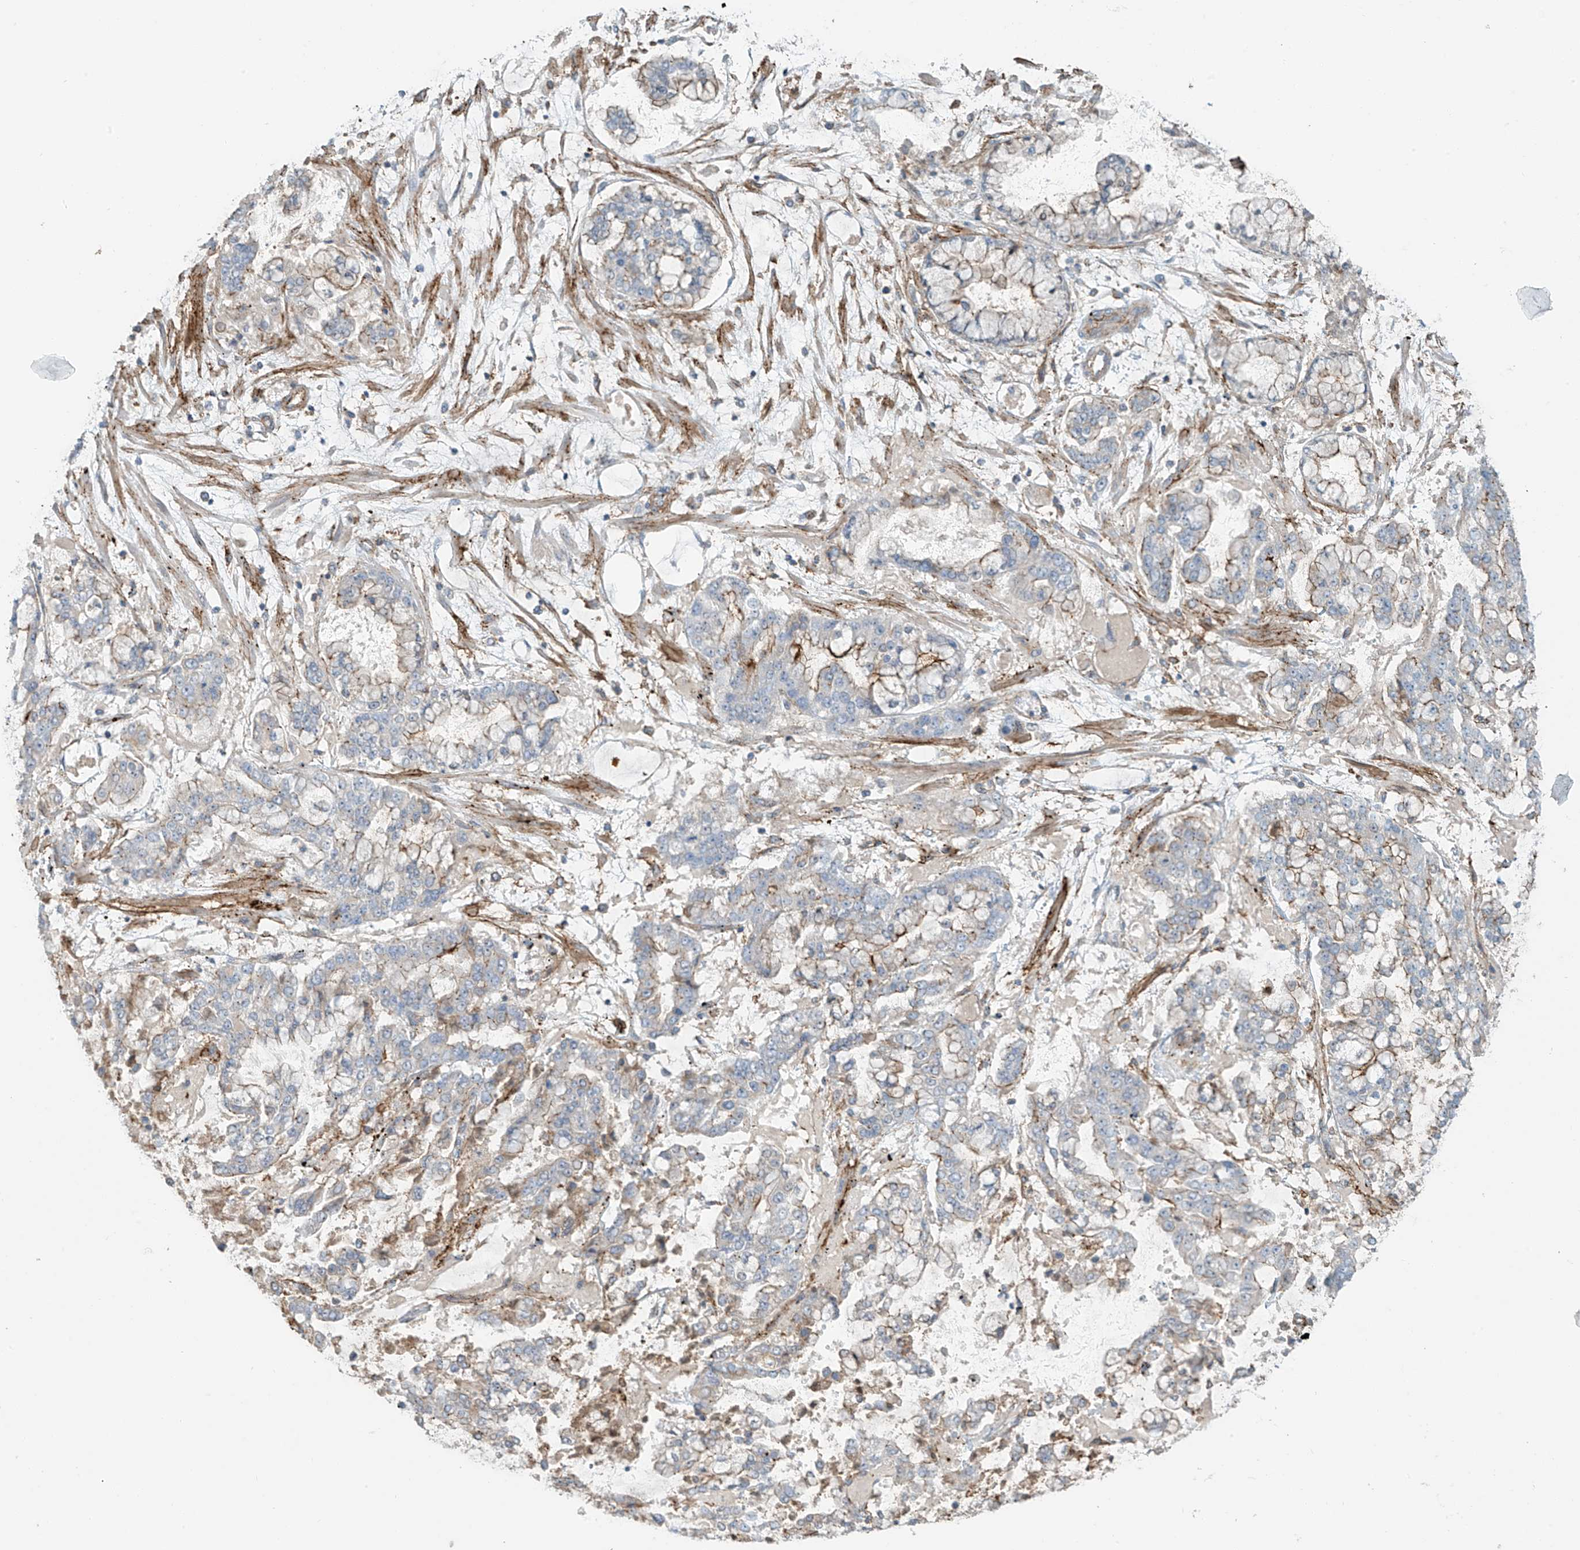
{"staining": {"intensity": "weak", "quantity": "<25%", "location": "cytoplasmic/membranous"}, "tissue": "stomach cancer", "cell_type": "Tumor cells", "image_type": "cancer", "snomed": [{"axis": "morphology", "description": "Normal tissue, NOS"}, {"axis": "morphology", "description": "Adenocarcinoma, NOS"}, {"axis": "topography", "description": "Stomach, upper"}, {"axis": "topography", "description": "Stomach"}], "caption": "This is an immunohistochemistry (IHC) photomicrograph of stomach cancer. There is no expression in tumor cells.", "gene": "SLC9A2", "patient": {"sex": "male", "age": 76}}